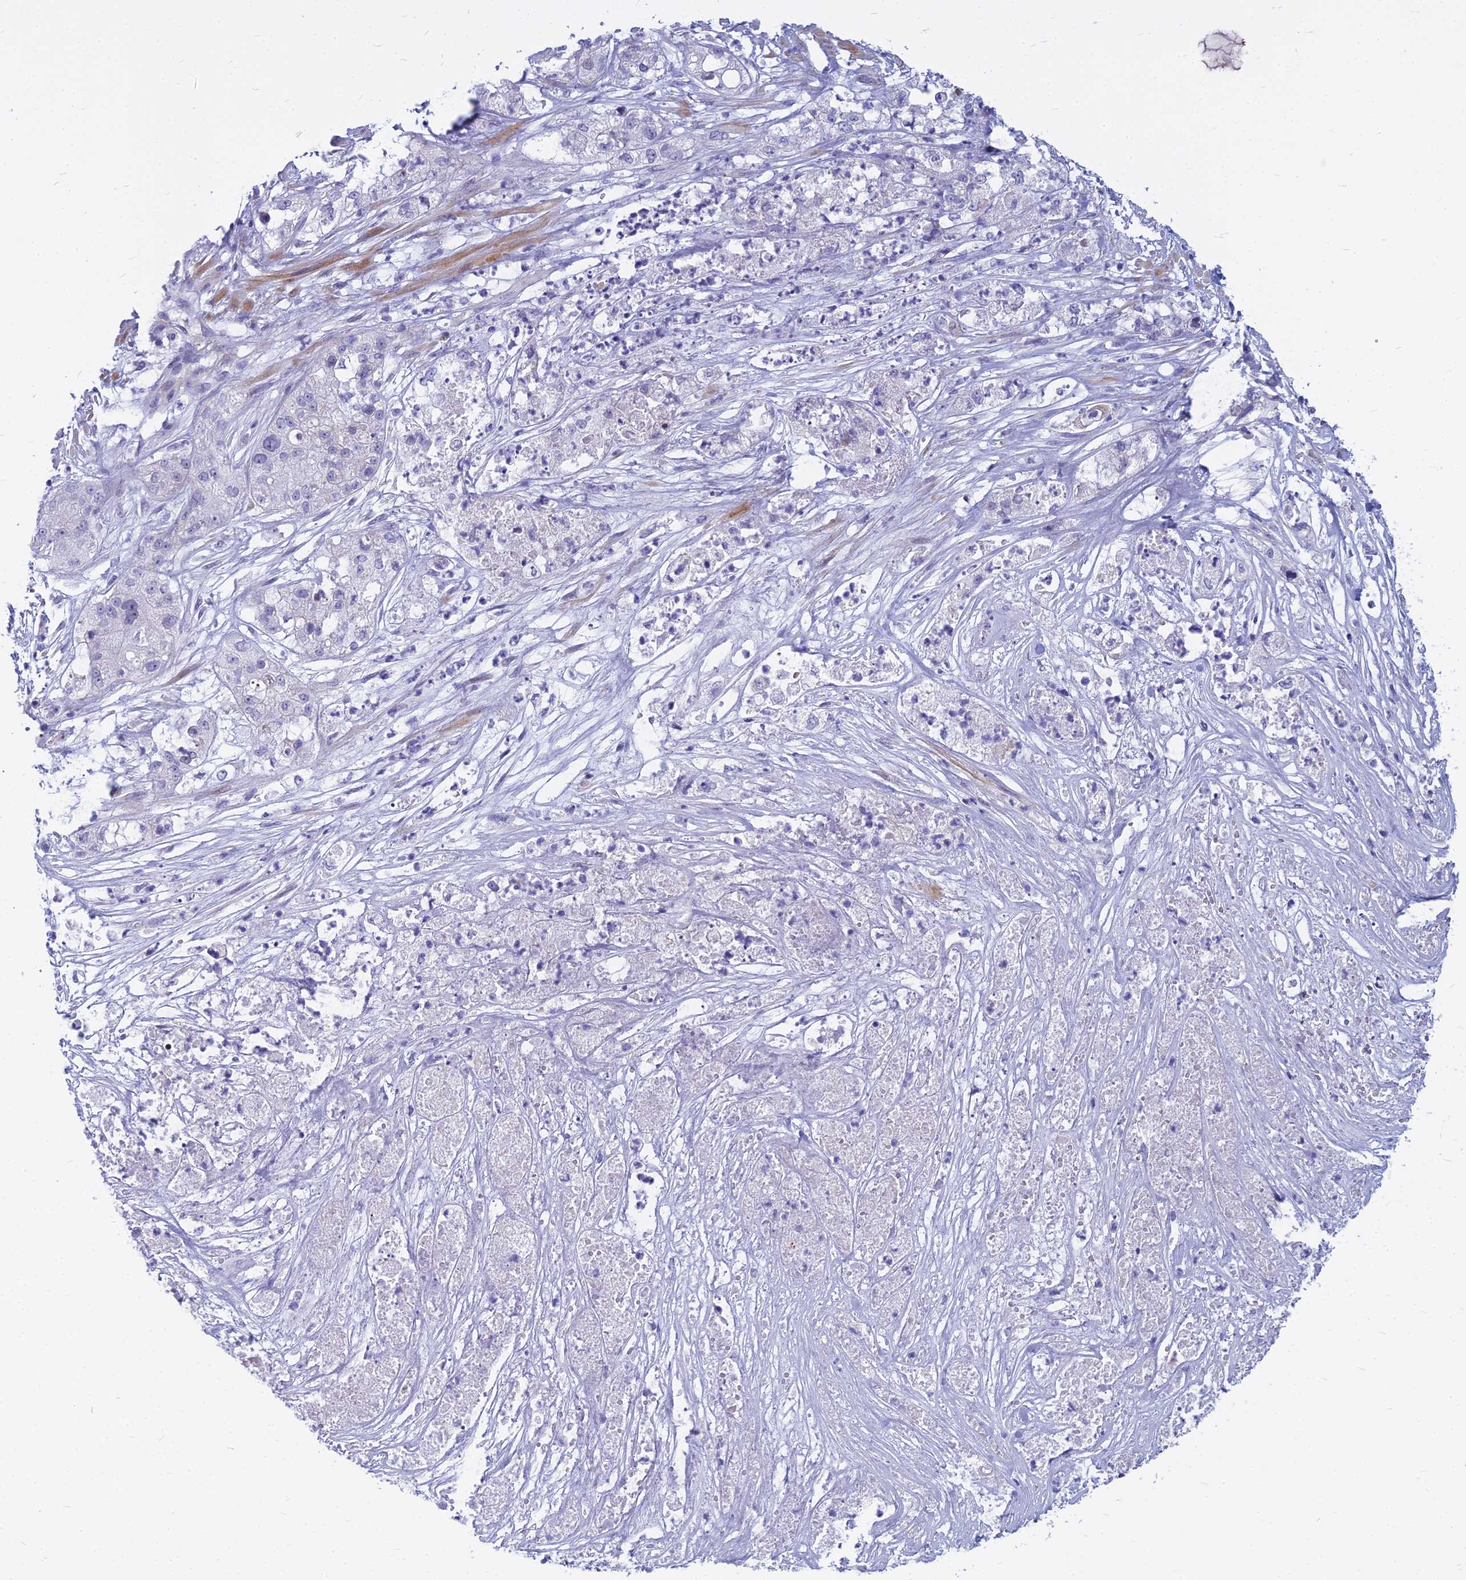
{"staining": {"intensity": "negative", "quantity": "none", "location": "none"}, "tissue": "pancreatic cancer", "cell_type": "Tumor cells", "image_type": "cancer", "snomed": [{"axis": "morphology", "description": "Adenocarcinoma, NOS"}, {"axis": "topography", "description": "Pancreas"}], "caption": "Immunohistochemistry micrograph of pancreatic adenocarcinoma stained for a protein (brown), which displays no positivity in tumor cells.", "gene": "MYBPC2", "patient": {"sex": "female", "age": 78}}